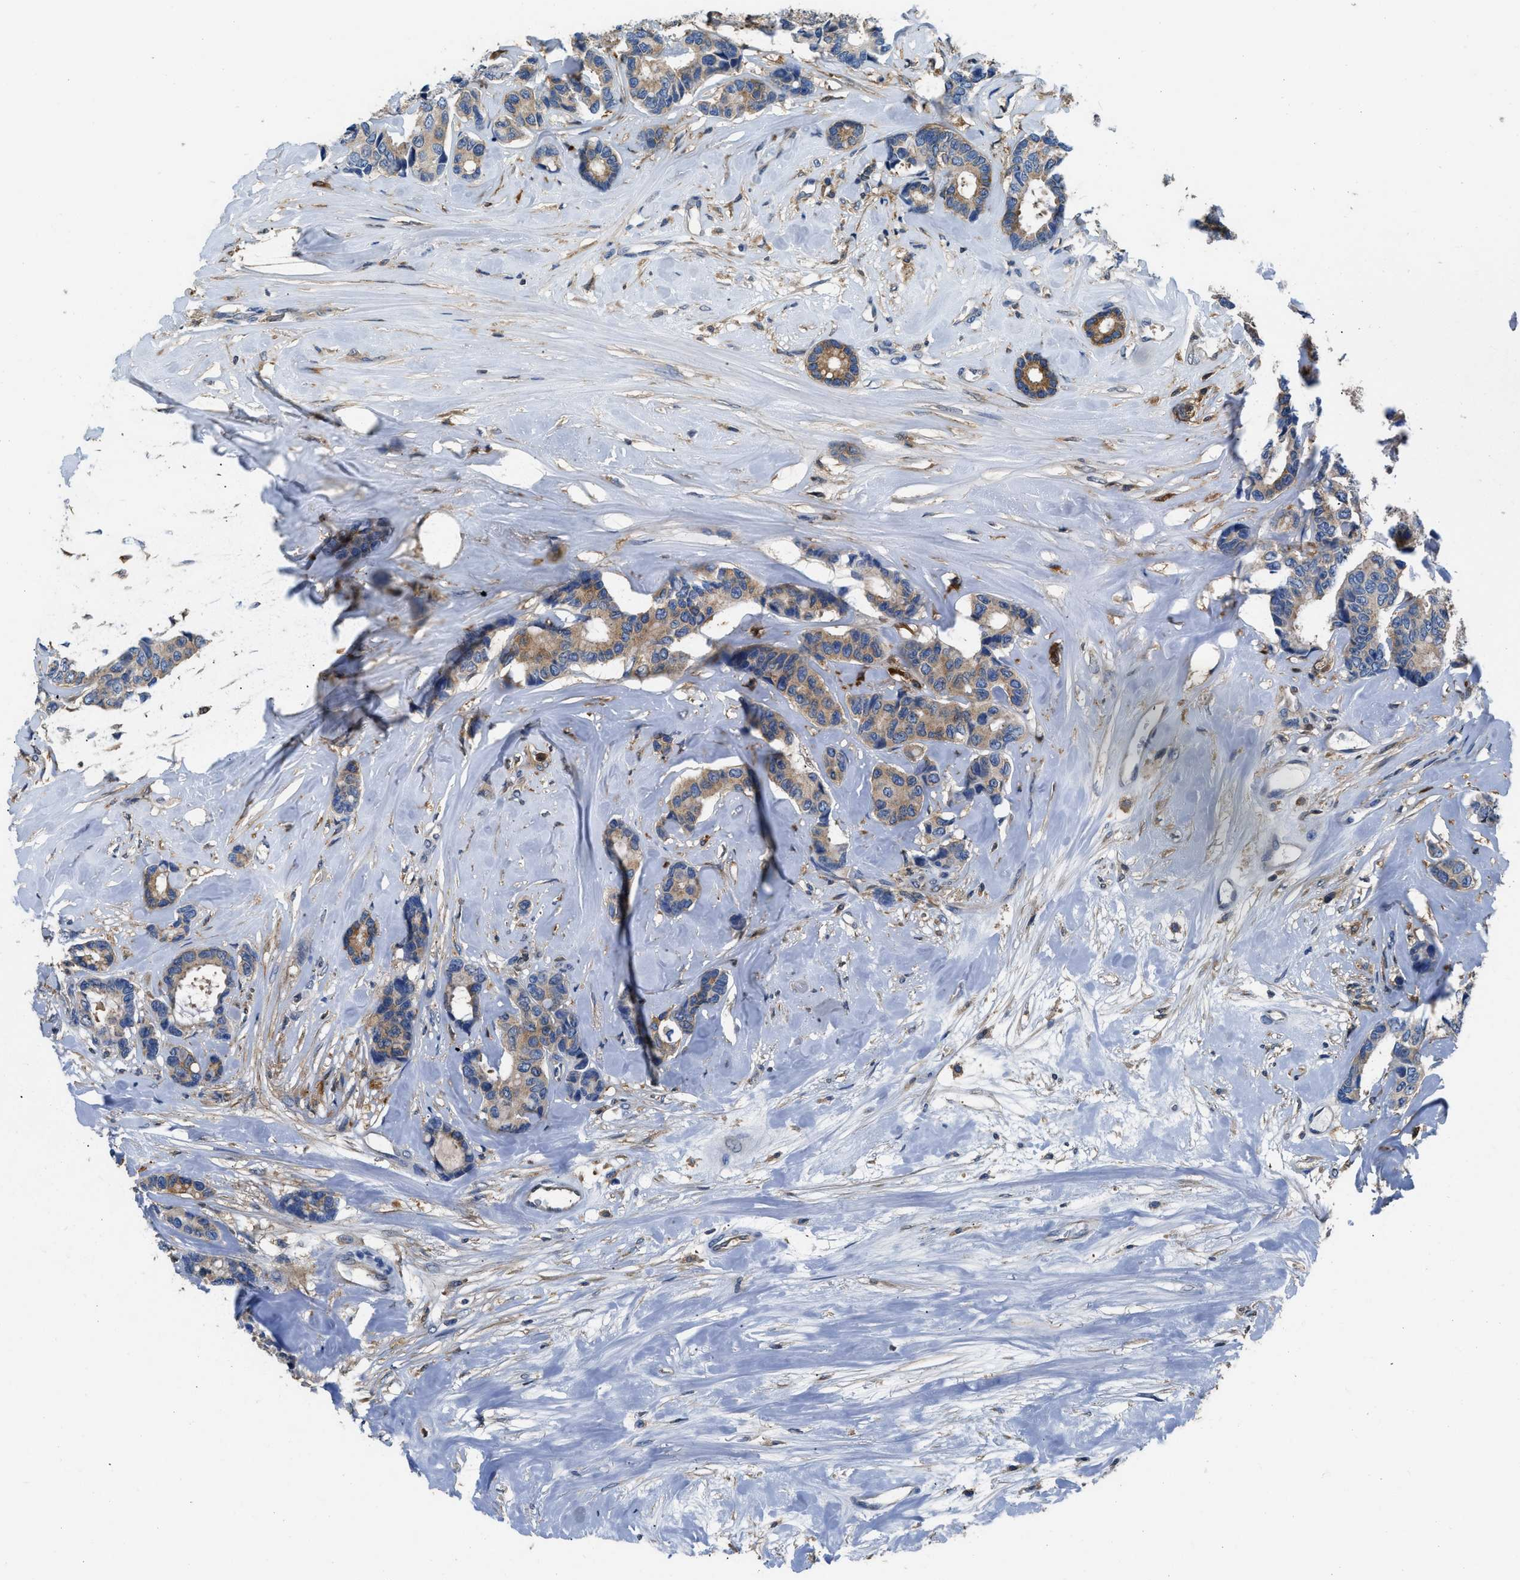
{"staining": {"intensity": "moderate", "quantity": ">75%", "location": "cytoplasmic/membranous"}, "tissue": "breast cancer", "cell_type": "Tumor cells", "image_type": "cancer", "snomed": [{"axis": "morphology", "description": "Duct carcinoma"}, {"axis": "topography", "description": "Breast"}], "caption": "About >75% of tumor cells in breast cancer (intraductal carcinoma) display moderate cytoplasmic/membranous protein positivity as visualized by brown immunohistochemical staining.", "gene": "PKM", "patient": {"sex": "female", "age": 87}}